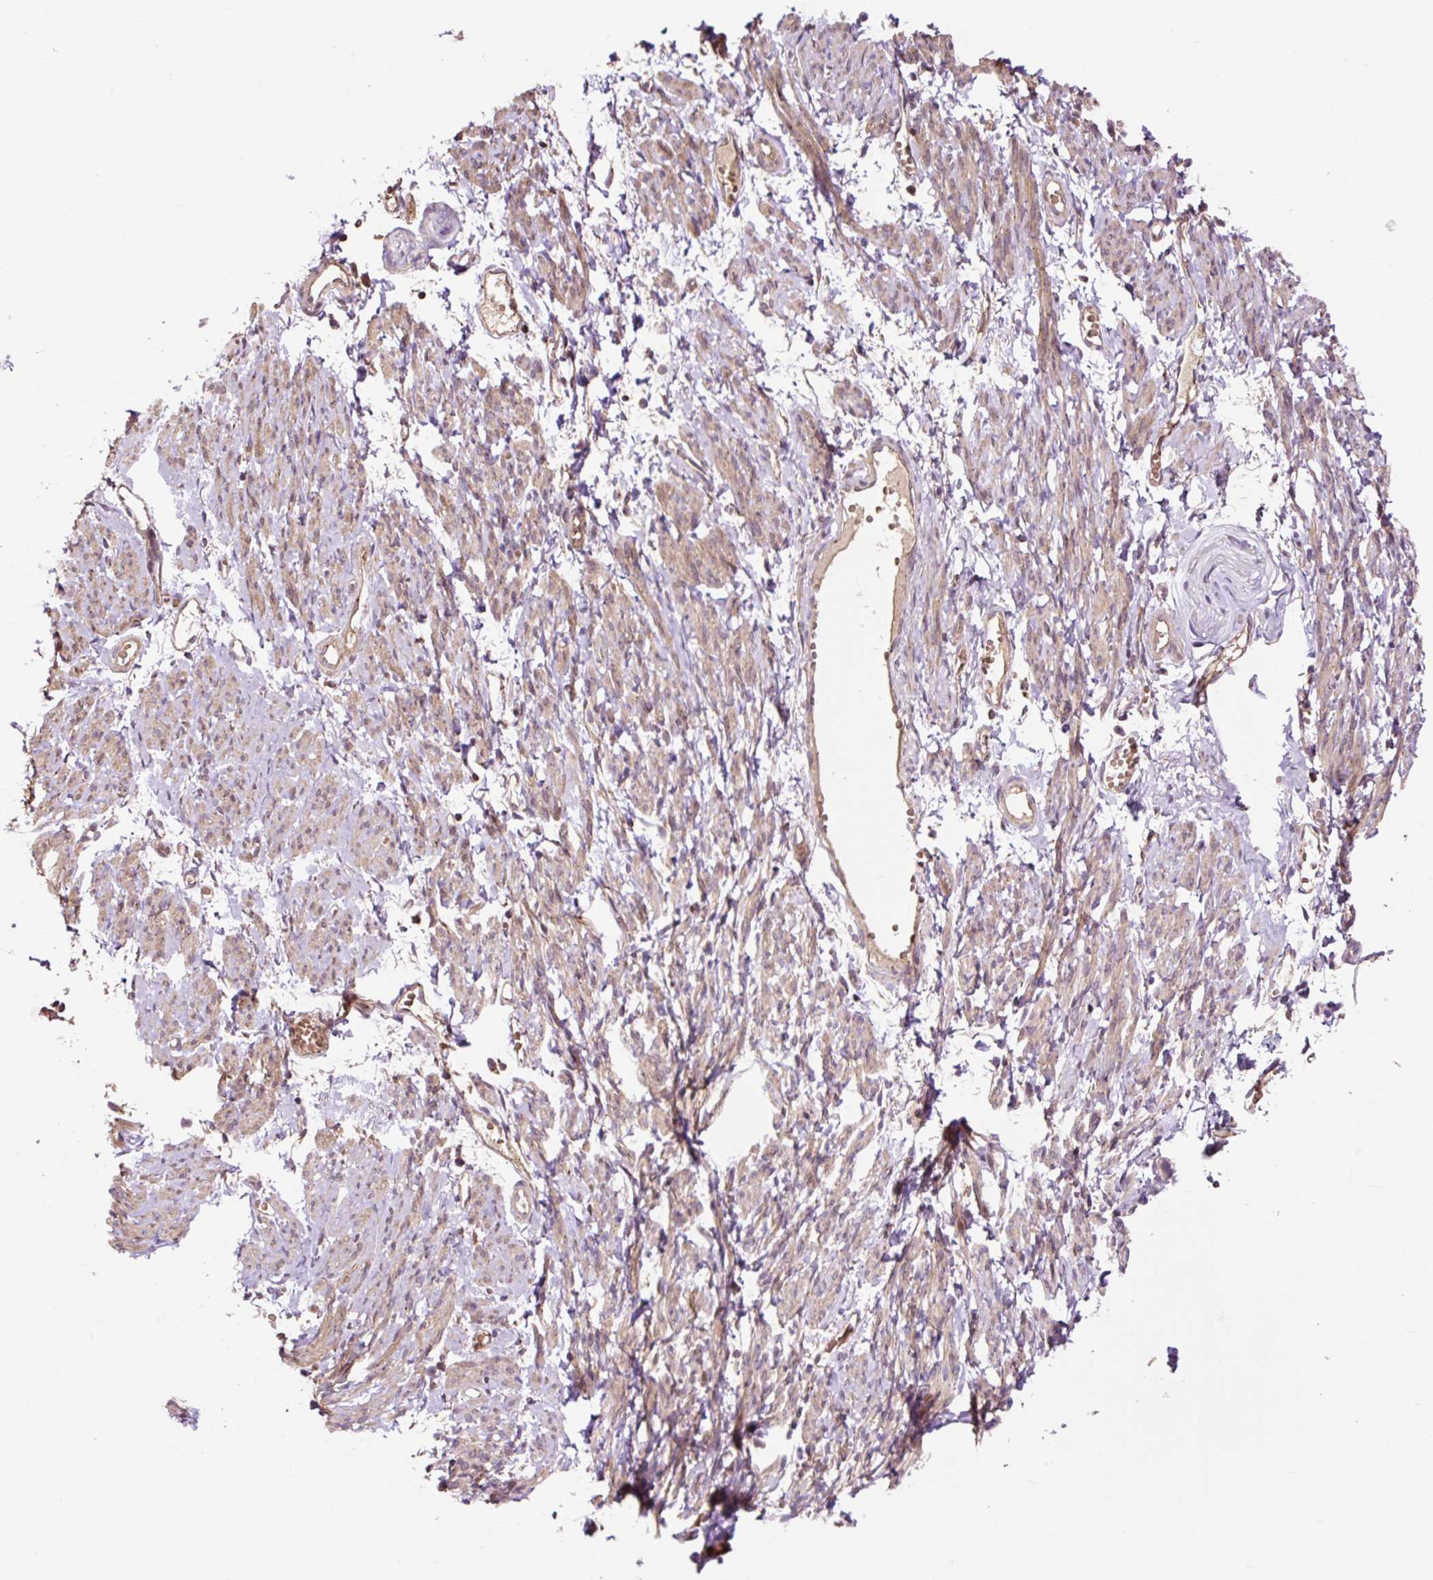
{"staining": {"intensity": "moderate", "quantity": "25%-75%", "location": "cytoplasmic/membranous"}, "tissue": "smooth muscle", "cell_type": "Smooth muscle cells", "image_type": "normal", "snomed": [{"axis": "morphology", "description": "Normal tissue, NOS"}, {"axis": "topography", "description": "Smooth muscle"}], "caption": "An image showing moderate cytoplasmic/membranous expression in about 25%-75% of smooth muscle cells in unremarkable smooth muscle, as visualized by brown immunohistochemical staining.", "gene": "MMS19", "patient": {"sex": "female", "age": 65}}